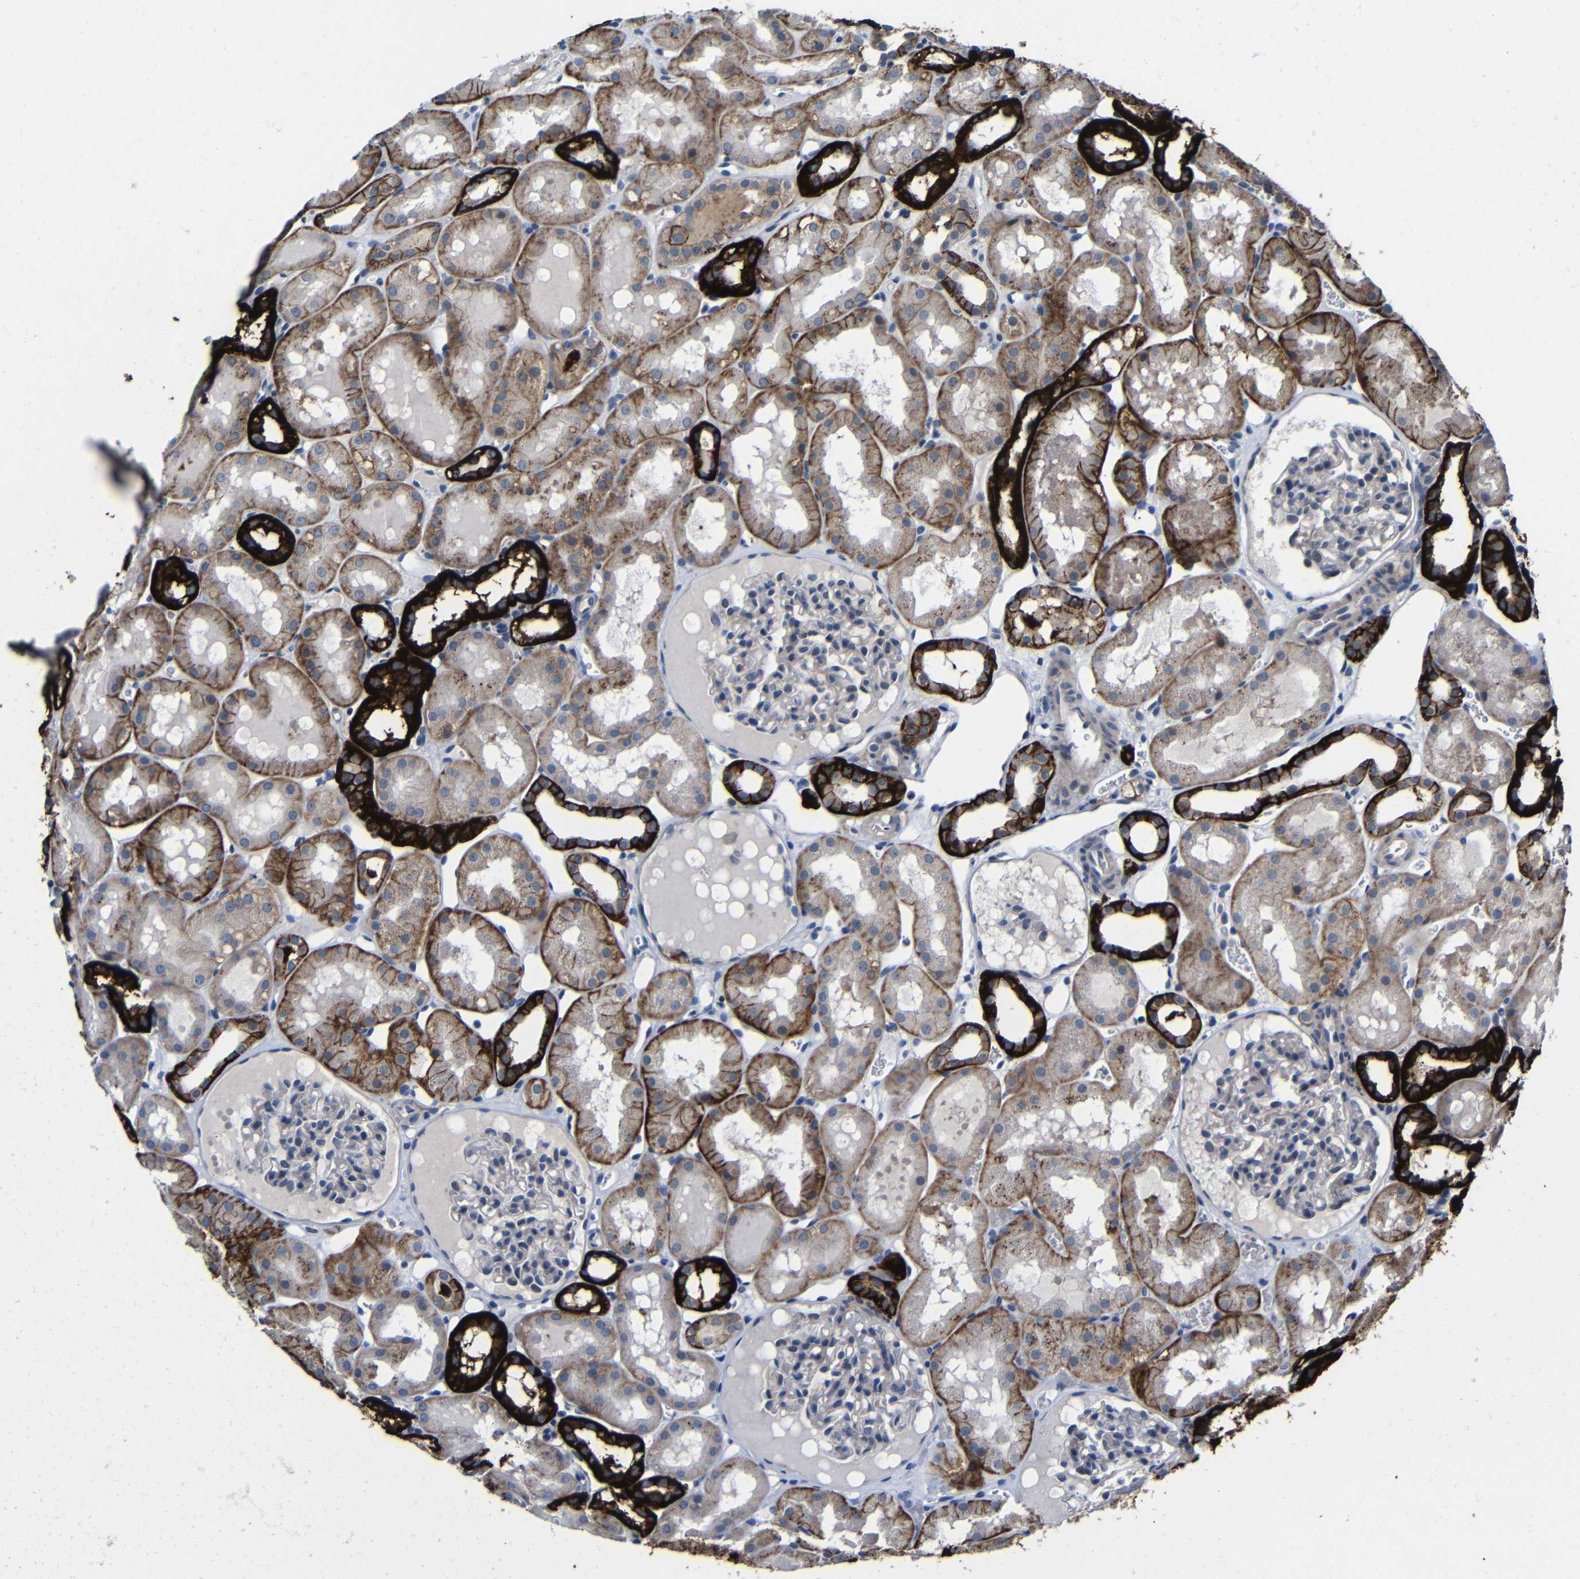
{"staining": {"intensity": "negative", "quantity": "none", "location": "none"}, "tissue": "kidney", "cell_type": "Cells in glomeruli", "image_type": "normal", "snomed": [{"axis": "morphology", "description": "Normal tissue, NOS"}, {"axis": "topography", "description": "Kidney"}, {"axis": "topography", "description": "Urinary bladder"}], "caption": "Photomicrograph shows no significant protein expression in cells in glomeruli of unremarkable kidney.", "gene": "ZNF90", "patient": {"sex": "male", "age": 16}}